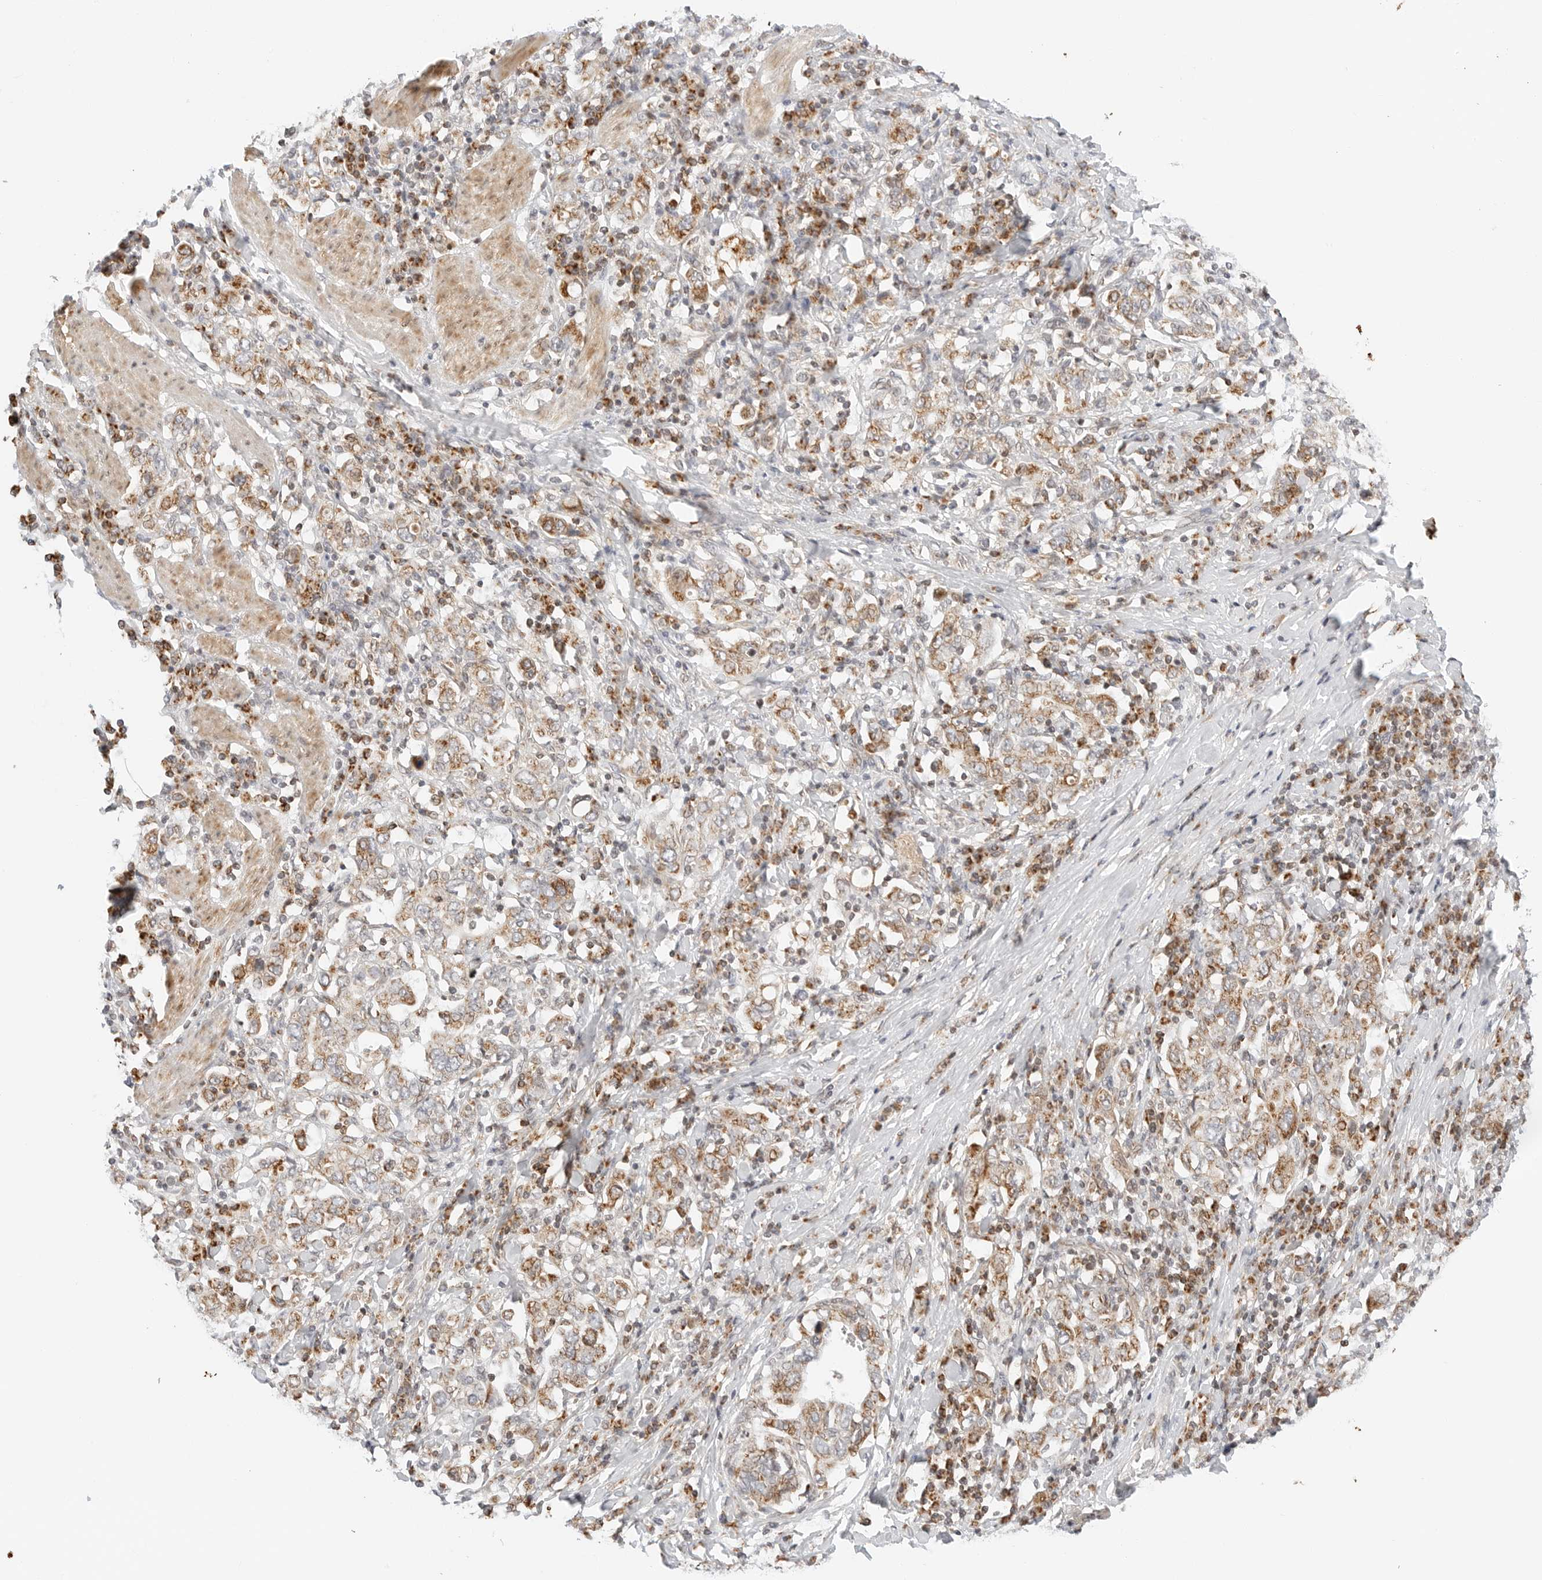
{"staining": {"intensity": "moderate", "quantity": ">75%", "location": "cytoplasmic/membranous"}, "tissue": "stomach cancer", "cell_type": "Tumor cells", "image_type": "cancer", "snomed": [{"axis": "morphology", "description": "Adenocarcinoma, NOS"}, {"axis": "topography", "description": "Stomach, upper"}], "caption": "Protein expression analysis of human stomach cancer (adenocarcinoma) reveals moderate cytoplasmic/membranous expression in about >75% of tumor cells.", "gene": "DYRK4", "patient": {"sex": "male", "age": 62}}